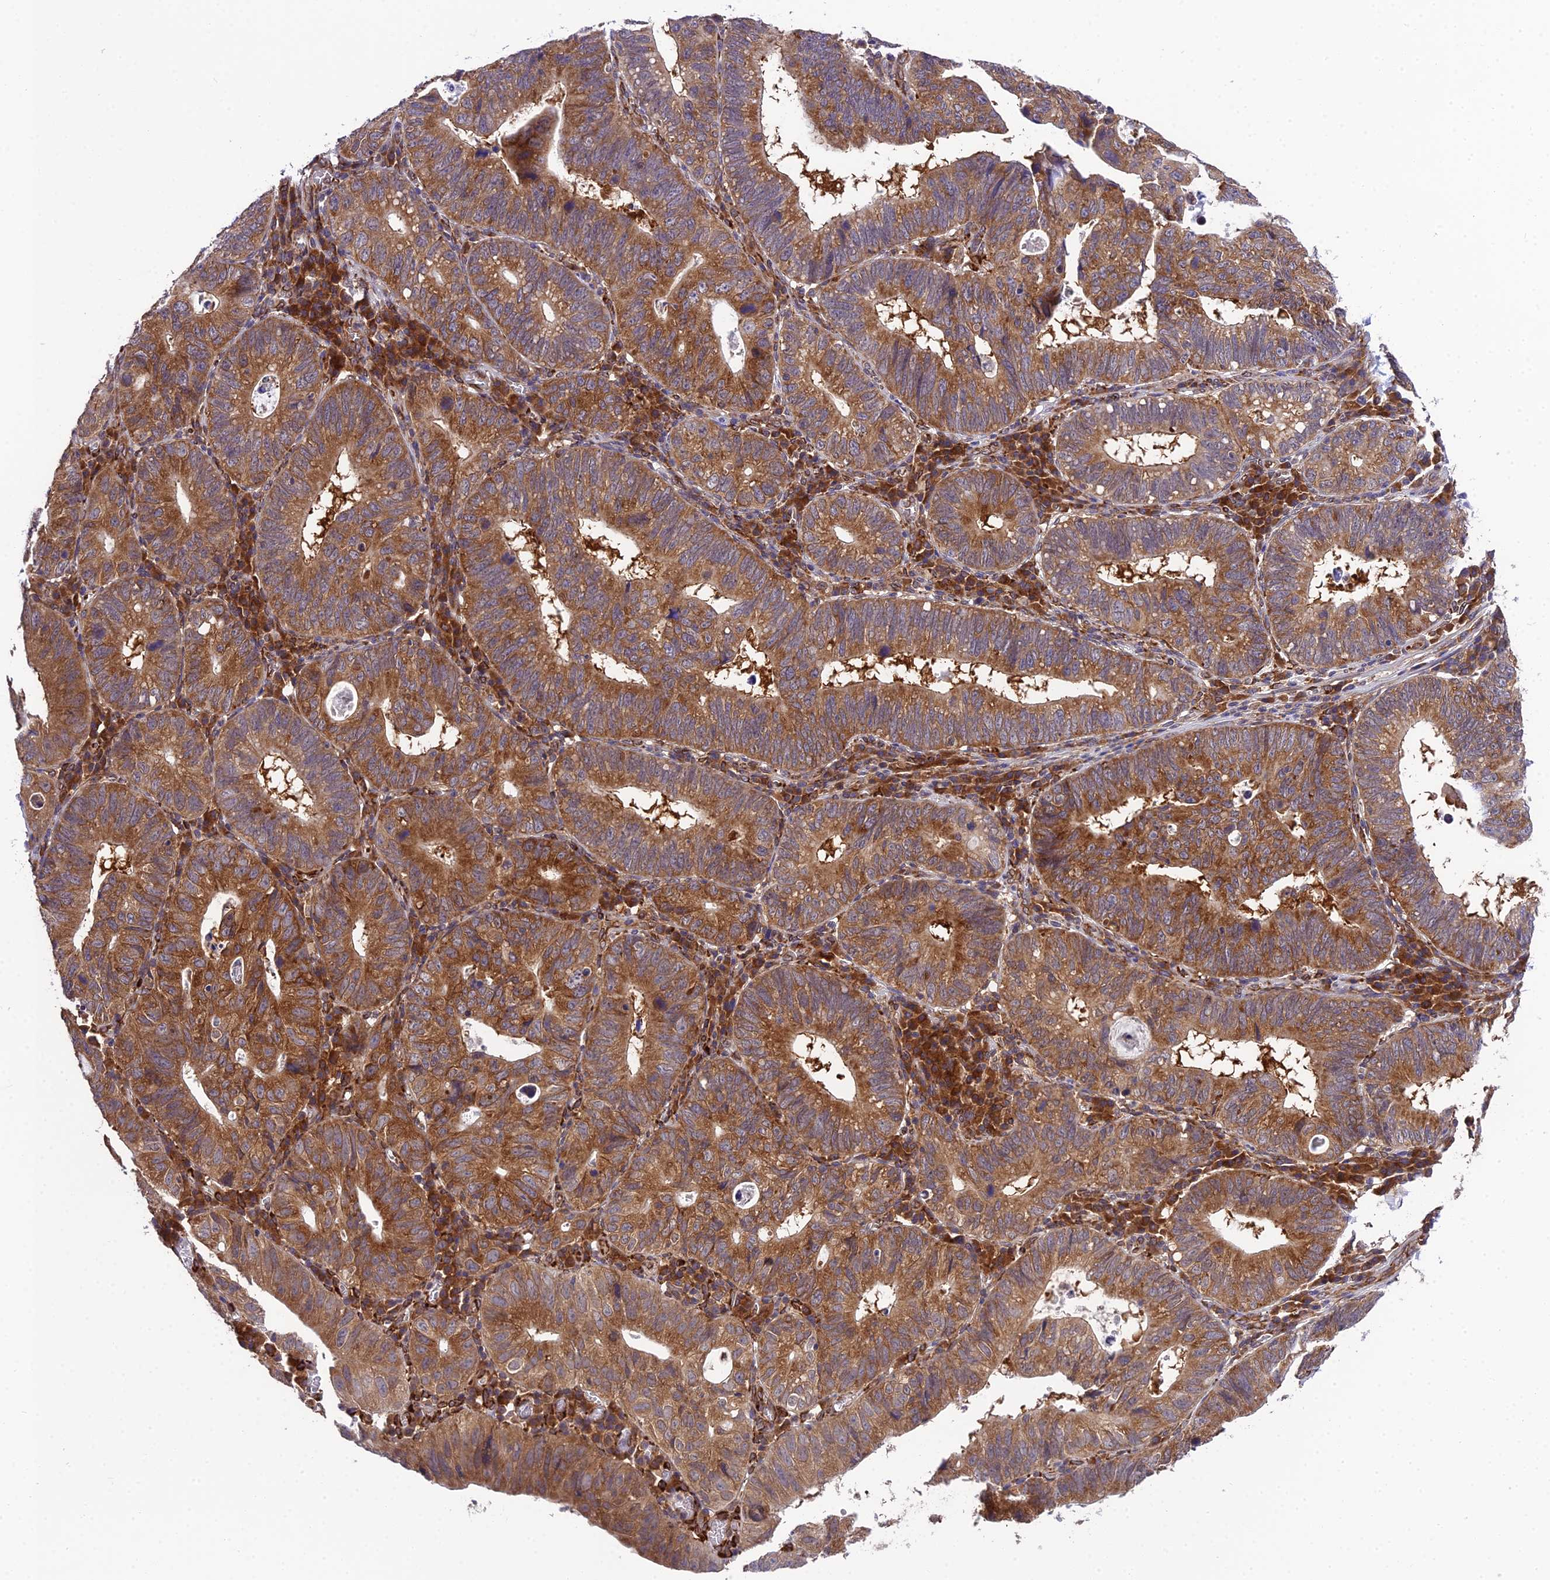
{"staining": {"intensity": "strong", "quantity": ">75%", "location": "cytoplasmic/membranous"}, "tissue": "stomach cancer", "cell_type": "Tumor cells", "image_type": "cancer", "snomed": [{"axis": "morphology", "description": "Adenocarcinoma, NOS"}, {"axis": "topography", "description": "Stomach"}], "caption": "Approximately >75% of tumor cells in adenocarcinoma (stomach) demonstrate strong cytoplasmic/membranous protein staining as visualized by brown immunohistochemical staining.", "gene": "DHCR7", "patient": {"sex": "male", "age": 59}}